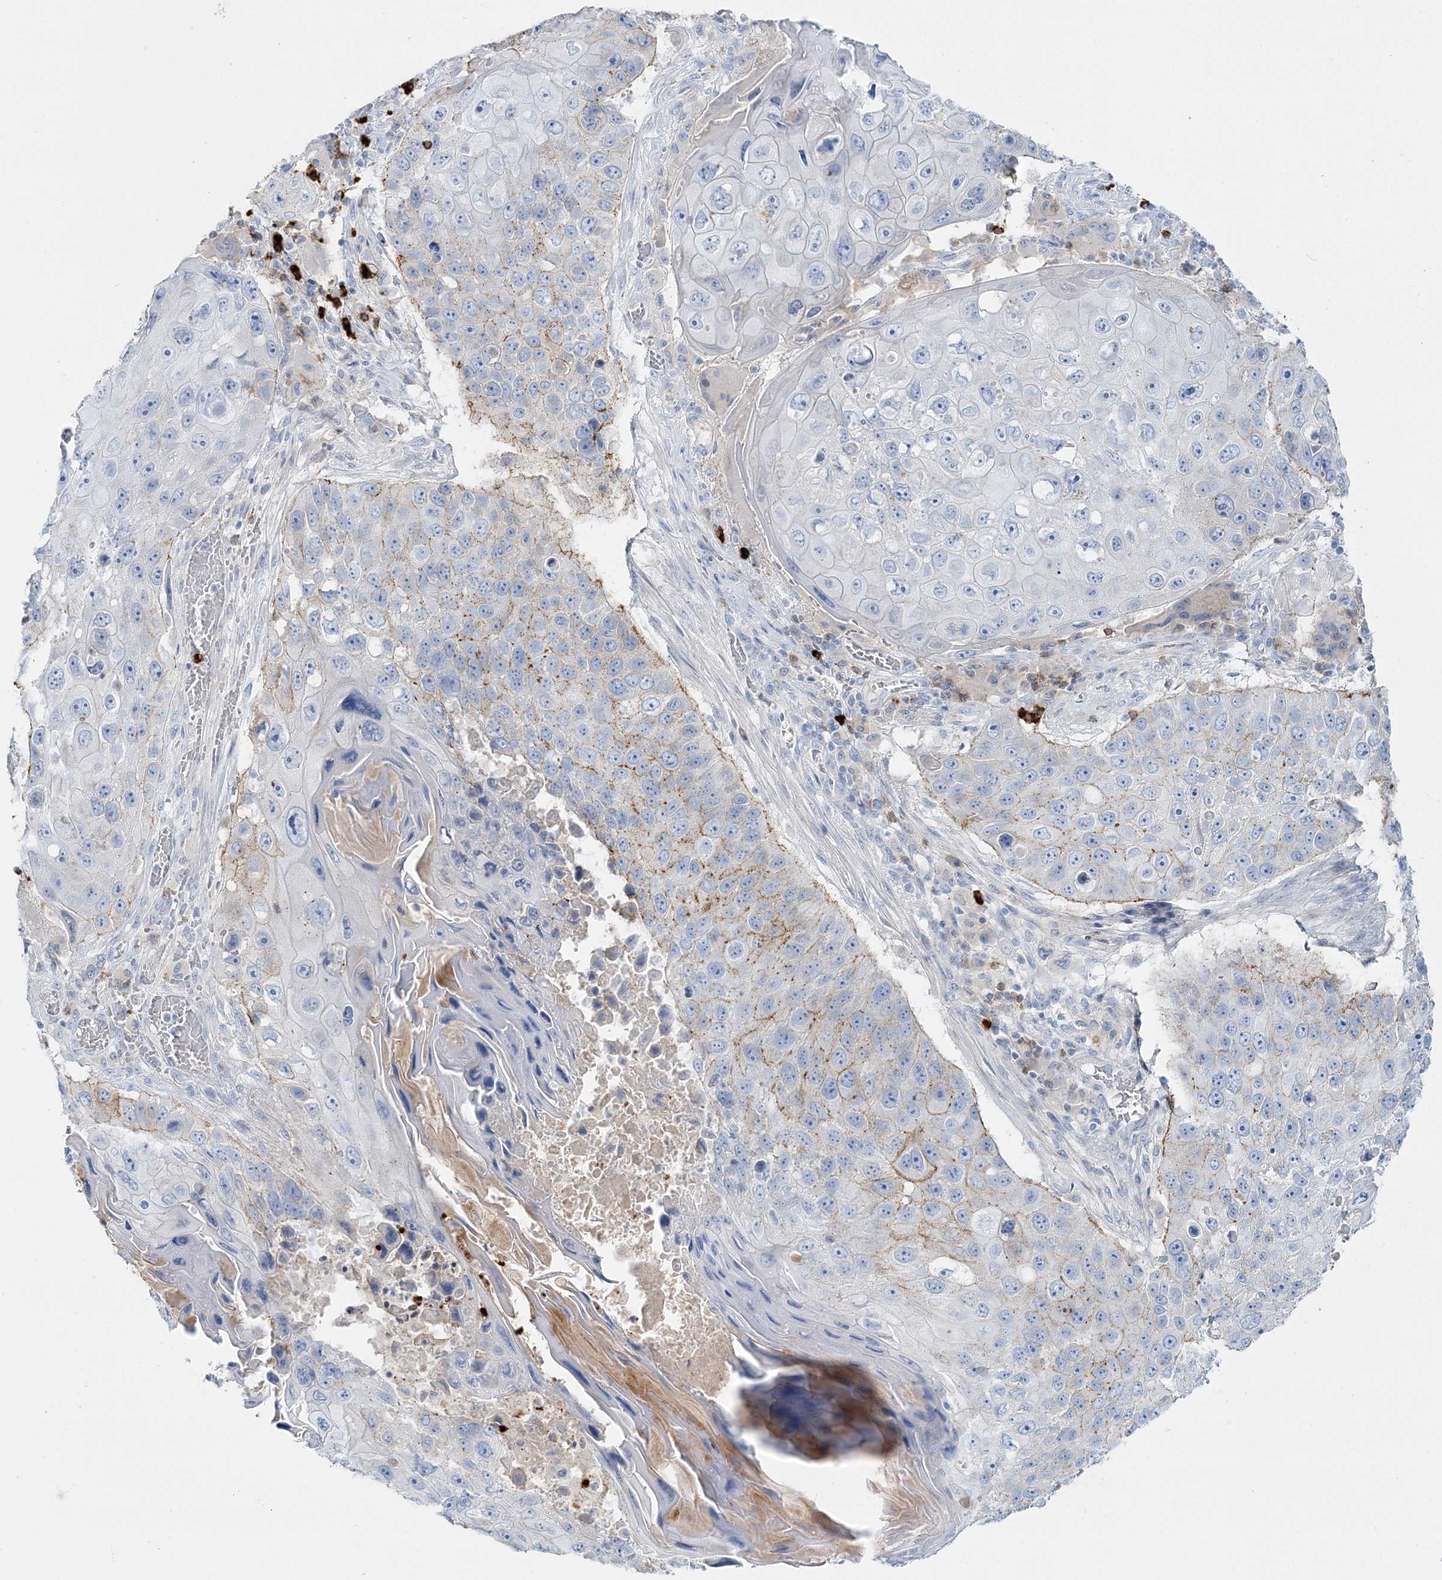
{"staining": {"intensity": "moderate", "quantity": "<25%", "location": "cytoplasmic/membranous"}, "tissue": "lung cancer", "cell_type": "Tumor cells", "image_type": "cancer", "snomed": [{"axis": "morphology", "description": "Squamous cell carcinoma, NOS"}, {"axis": "topography", "description": "Lung"}], "caption": "A brown stain shows moderate cytoplasmic/membranous staining of a protein in lung squamous cell carcinoma tumor cells.", "gene": "WDSUB1", "patient": {"sex": "male", "age": 61}}